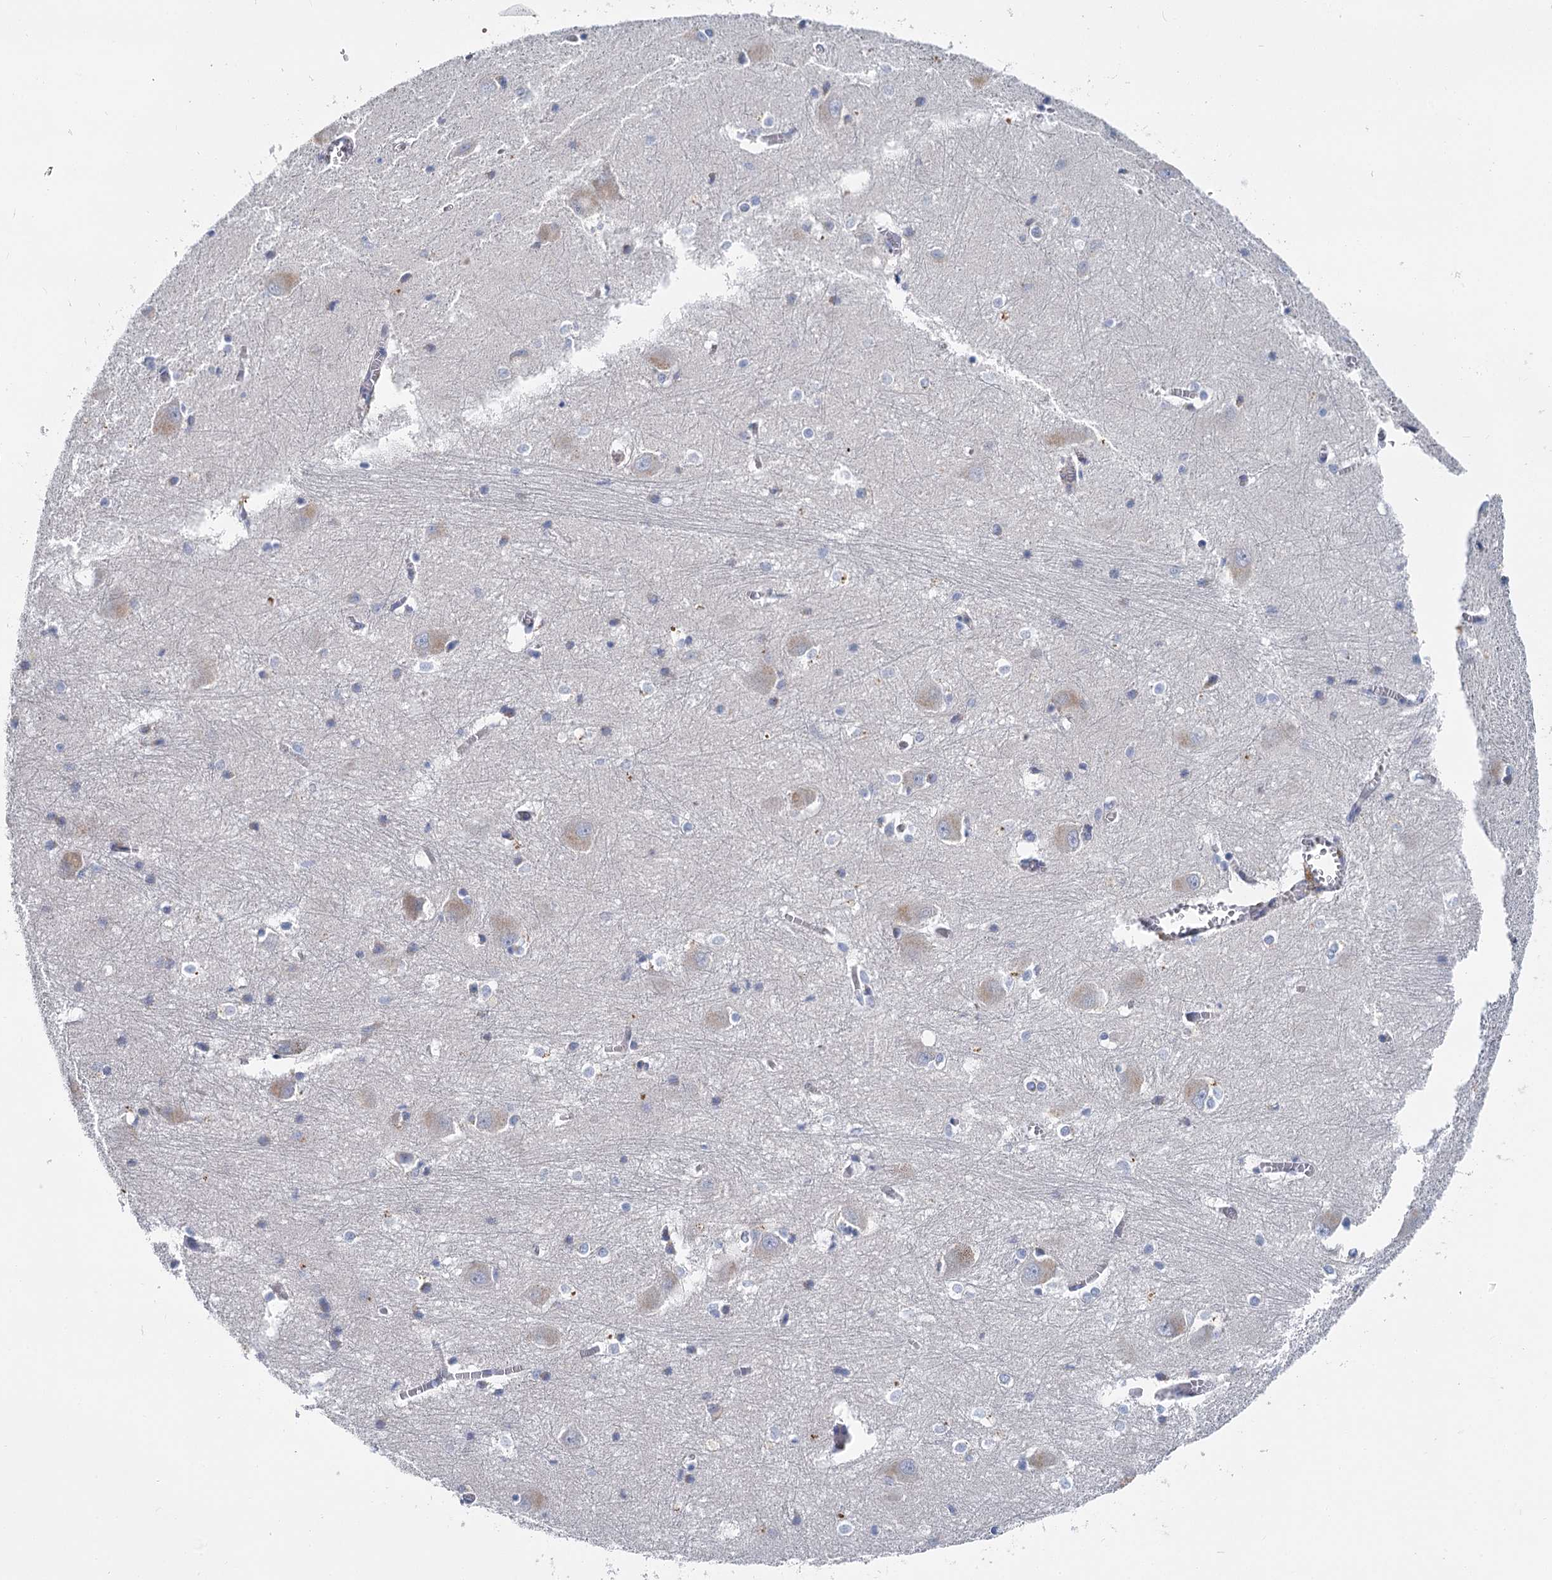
{"staining": {"intensity": "negative", "quantity": "none", "location": "none"}, "tissue": "caudate", "cell_type": "Glial cells", "image_type": "normal", "snomed": [{"axis": "morphology", "description": "Normal tissue, NOS"}, {"axis": "topography", "description": "Lateral ventricle wall"}], "caption": "Glial cells show no significant expression in unremarkable caudate. The staining is performed using DAB (3,3'-diaminobenzidine) brown chromogen with nuclei counter-stained in using hematoxylin.", "gene": "ANKRD16", "patient": {"sex": "male", "age": 37}}